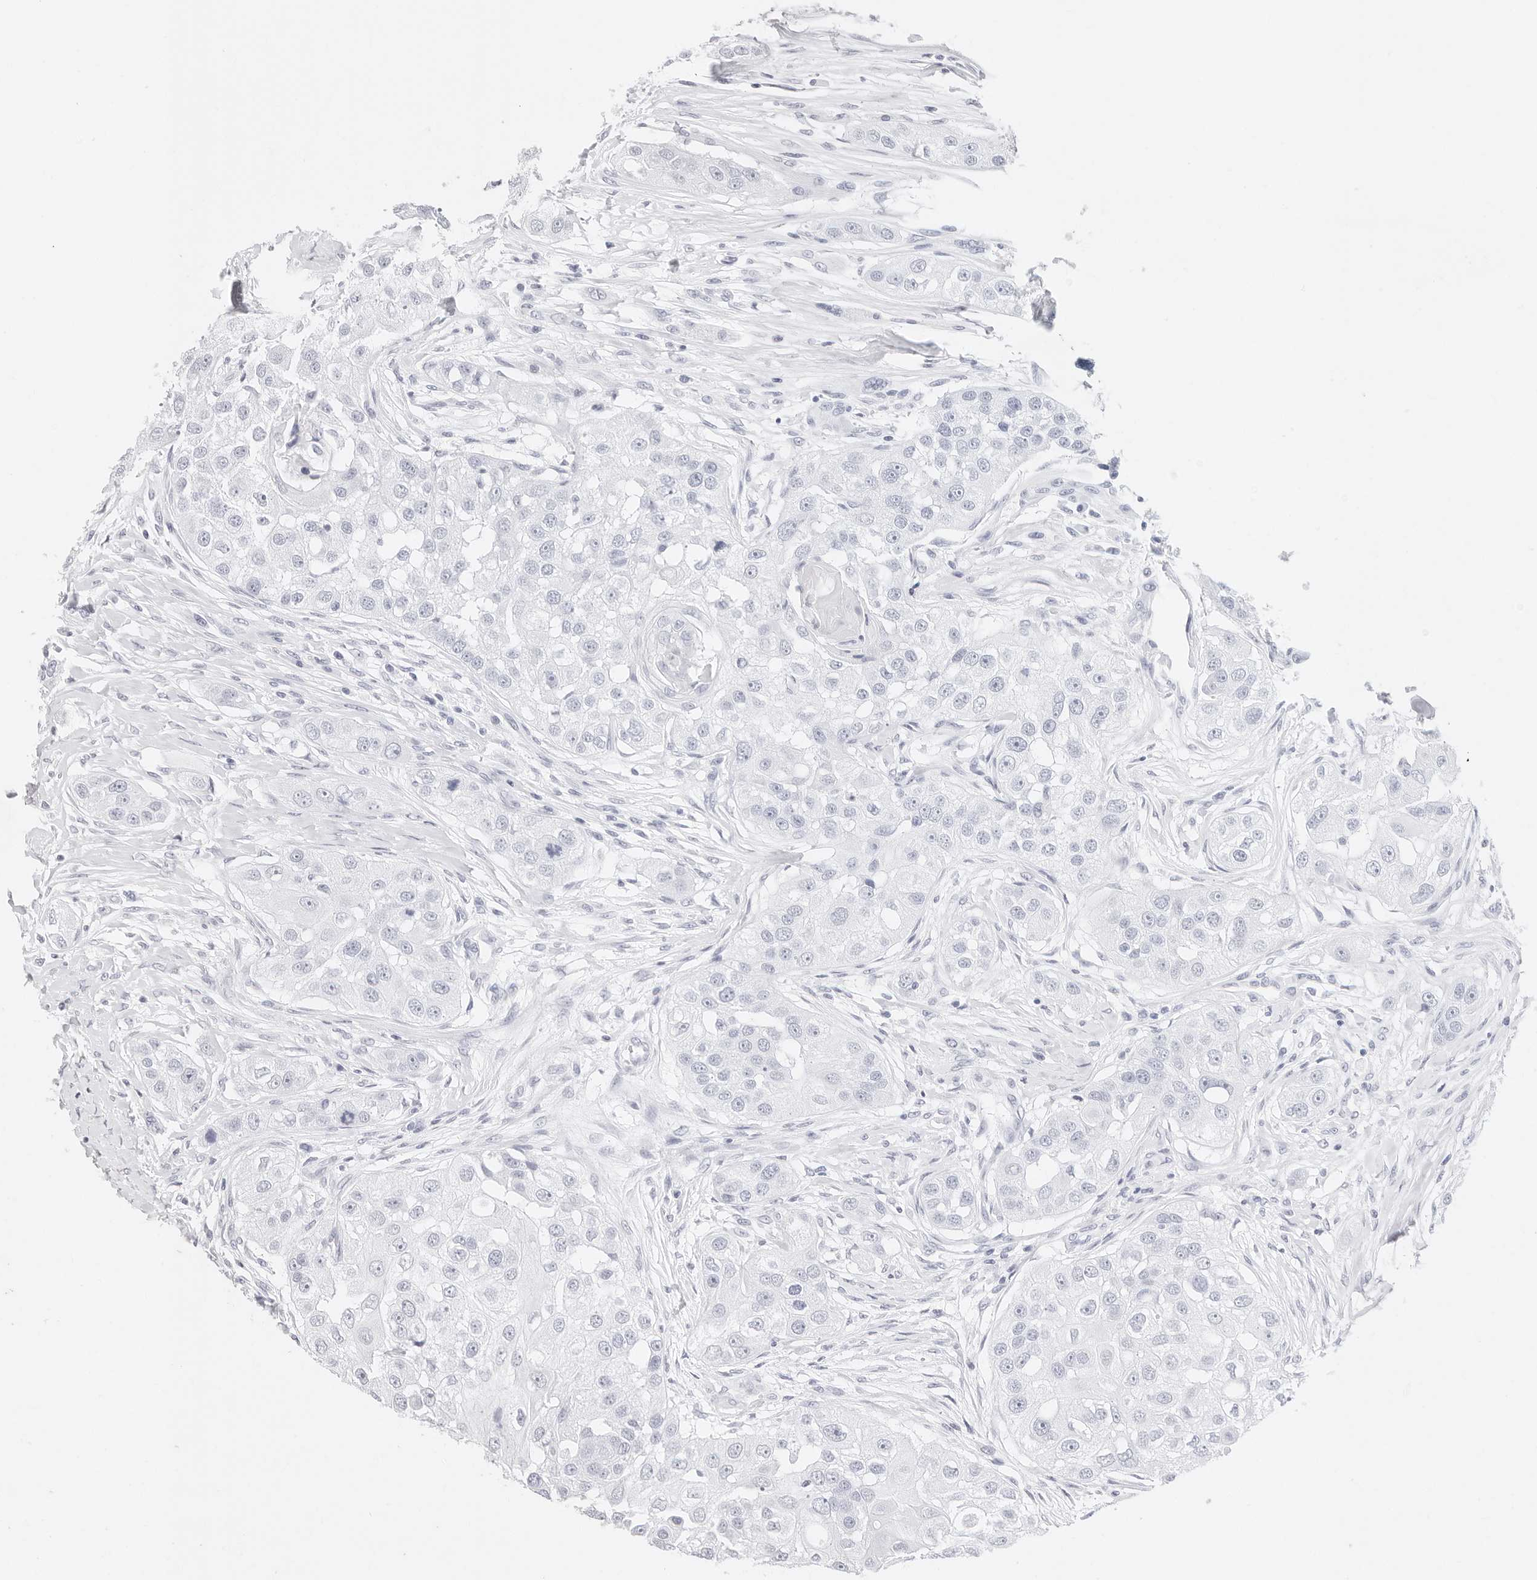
{"staining": {"intensity": "negative", "quantity": "none", "location": "none"}, "tissue": "head and neck cancer", "cell_type": "Tumor cells", "image_type": "cancer", "snomed": [{"axis": "morphology", "description": "Normal tissue, NOS"}, {"axis": "morphology", "description": "Squamous cell carcinoma, NOS"}, {"axis": "topography", "description": "Skeletal muscle"}, {"axis": "topography", "description": "Head-Neck"}], "caption": "A histopathology image of squamous cell carcinoma (head and neck) stained for a protein demonstrates no brown staining in tumor cells.", "gene": "KIF9", "patient": {"sex": "male", "age": 51}}